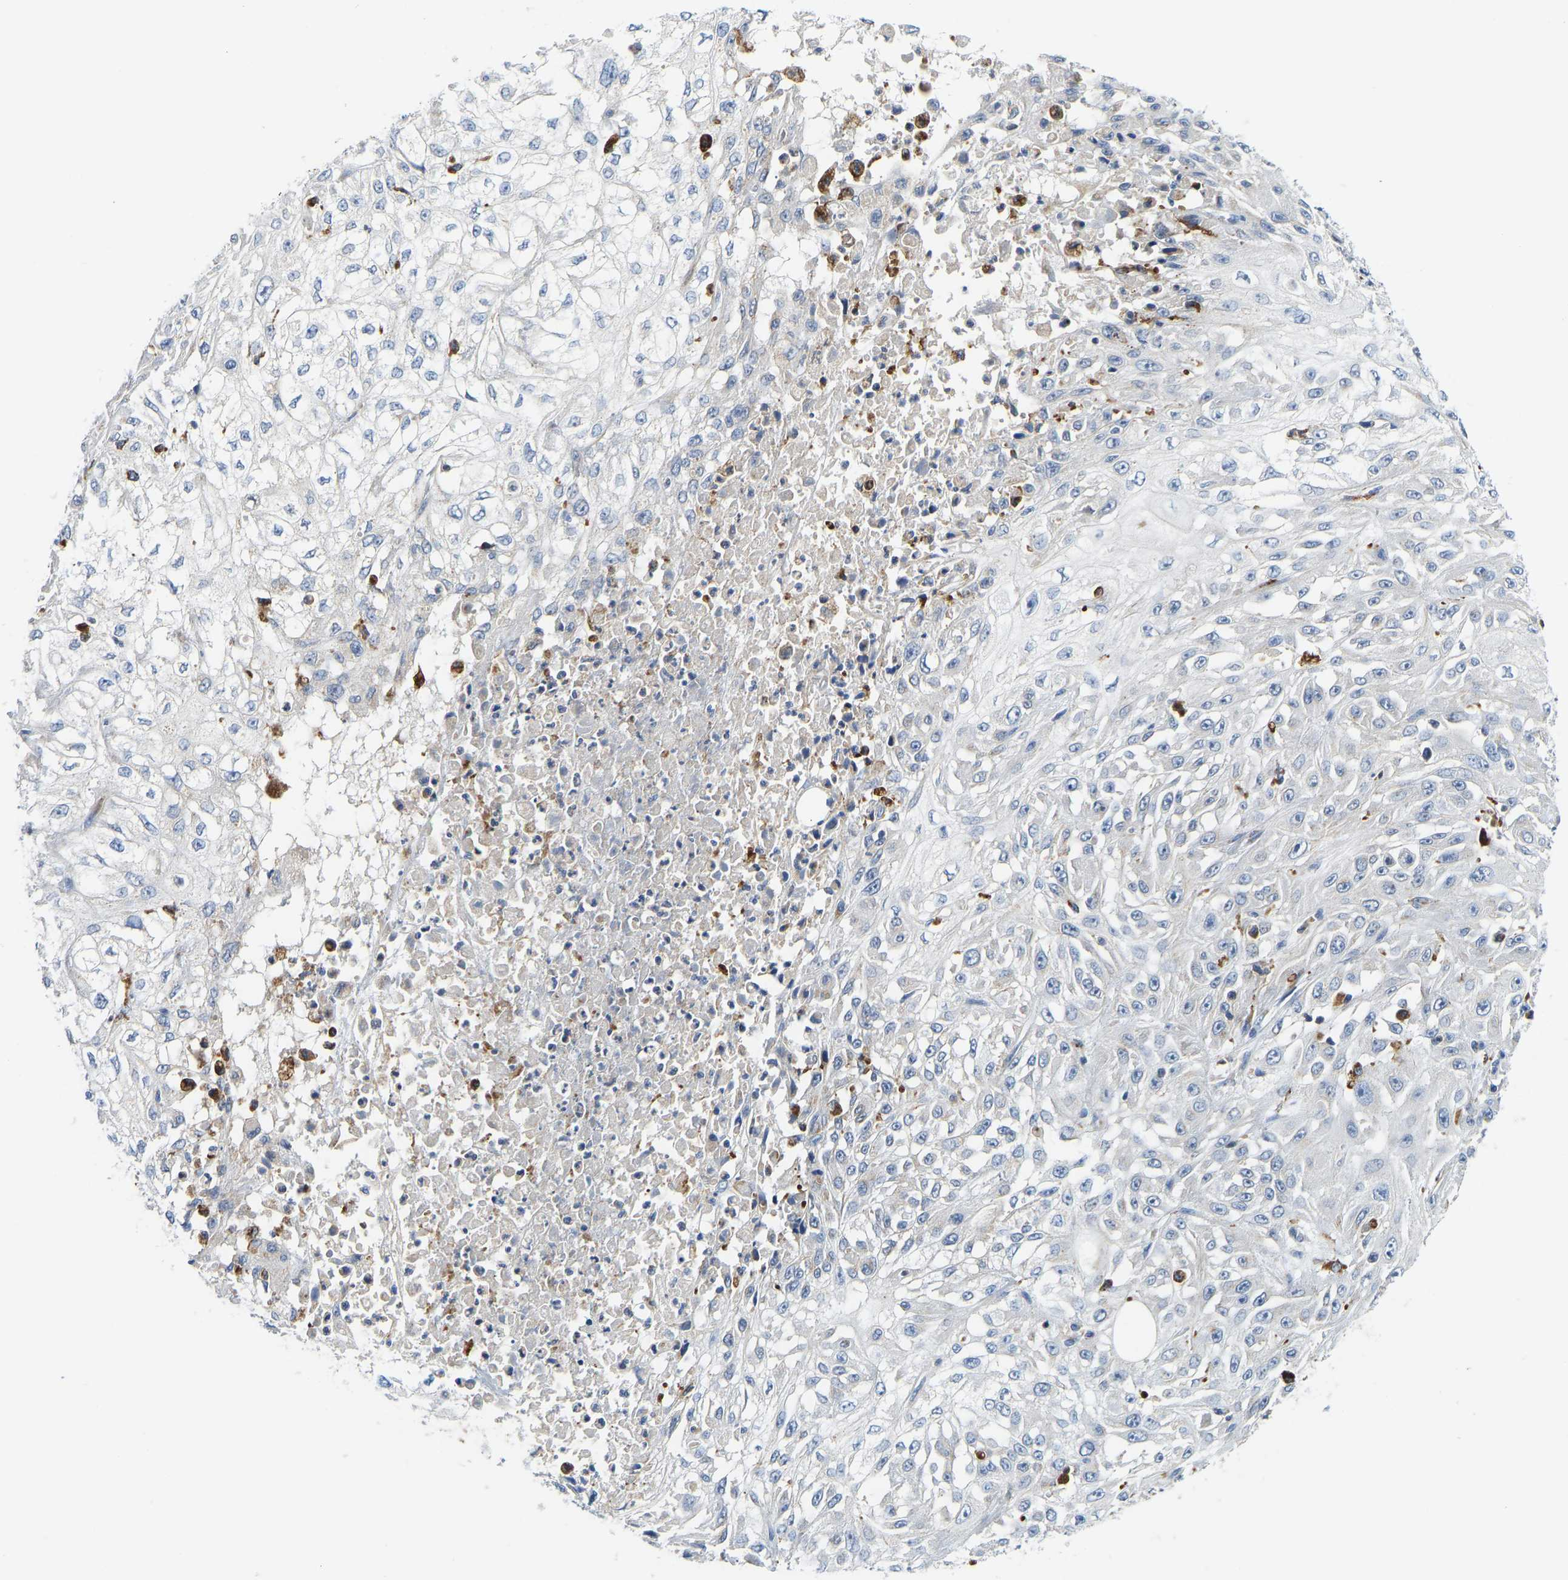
{"staining": {"intensity": "negative", "quantity": "none", "location": "none"}, "tissue": "skin cancer", "cell_type": "Tumor cells", "image_type": "cancer", "snomed": [{"axis": "morphology", "description": "Squamous cell carcinoma, NOS"}, {"axis": "morphology", "description": "Squamous cell carcinoma, metastatic, NOS"}, {"axis": "topography", "description": "Skin"}, {"axis": "topography", "description": "Lymph node"}], "caption": "This image is of skin cancer (squamous cell carcinoma) stained with immunohistochemistry (IHC) to label a protein in brown with the nuclei are counter-stained blue. There is no positivity in tumor cells.", "gene": "ATP6V1E1", "patient": {"sex": "male", "age": 75}}